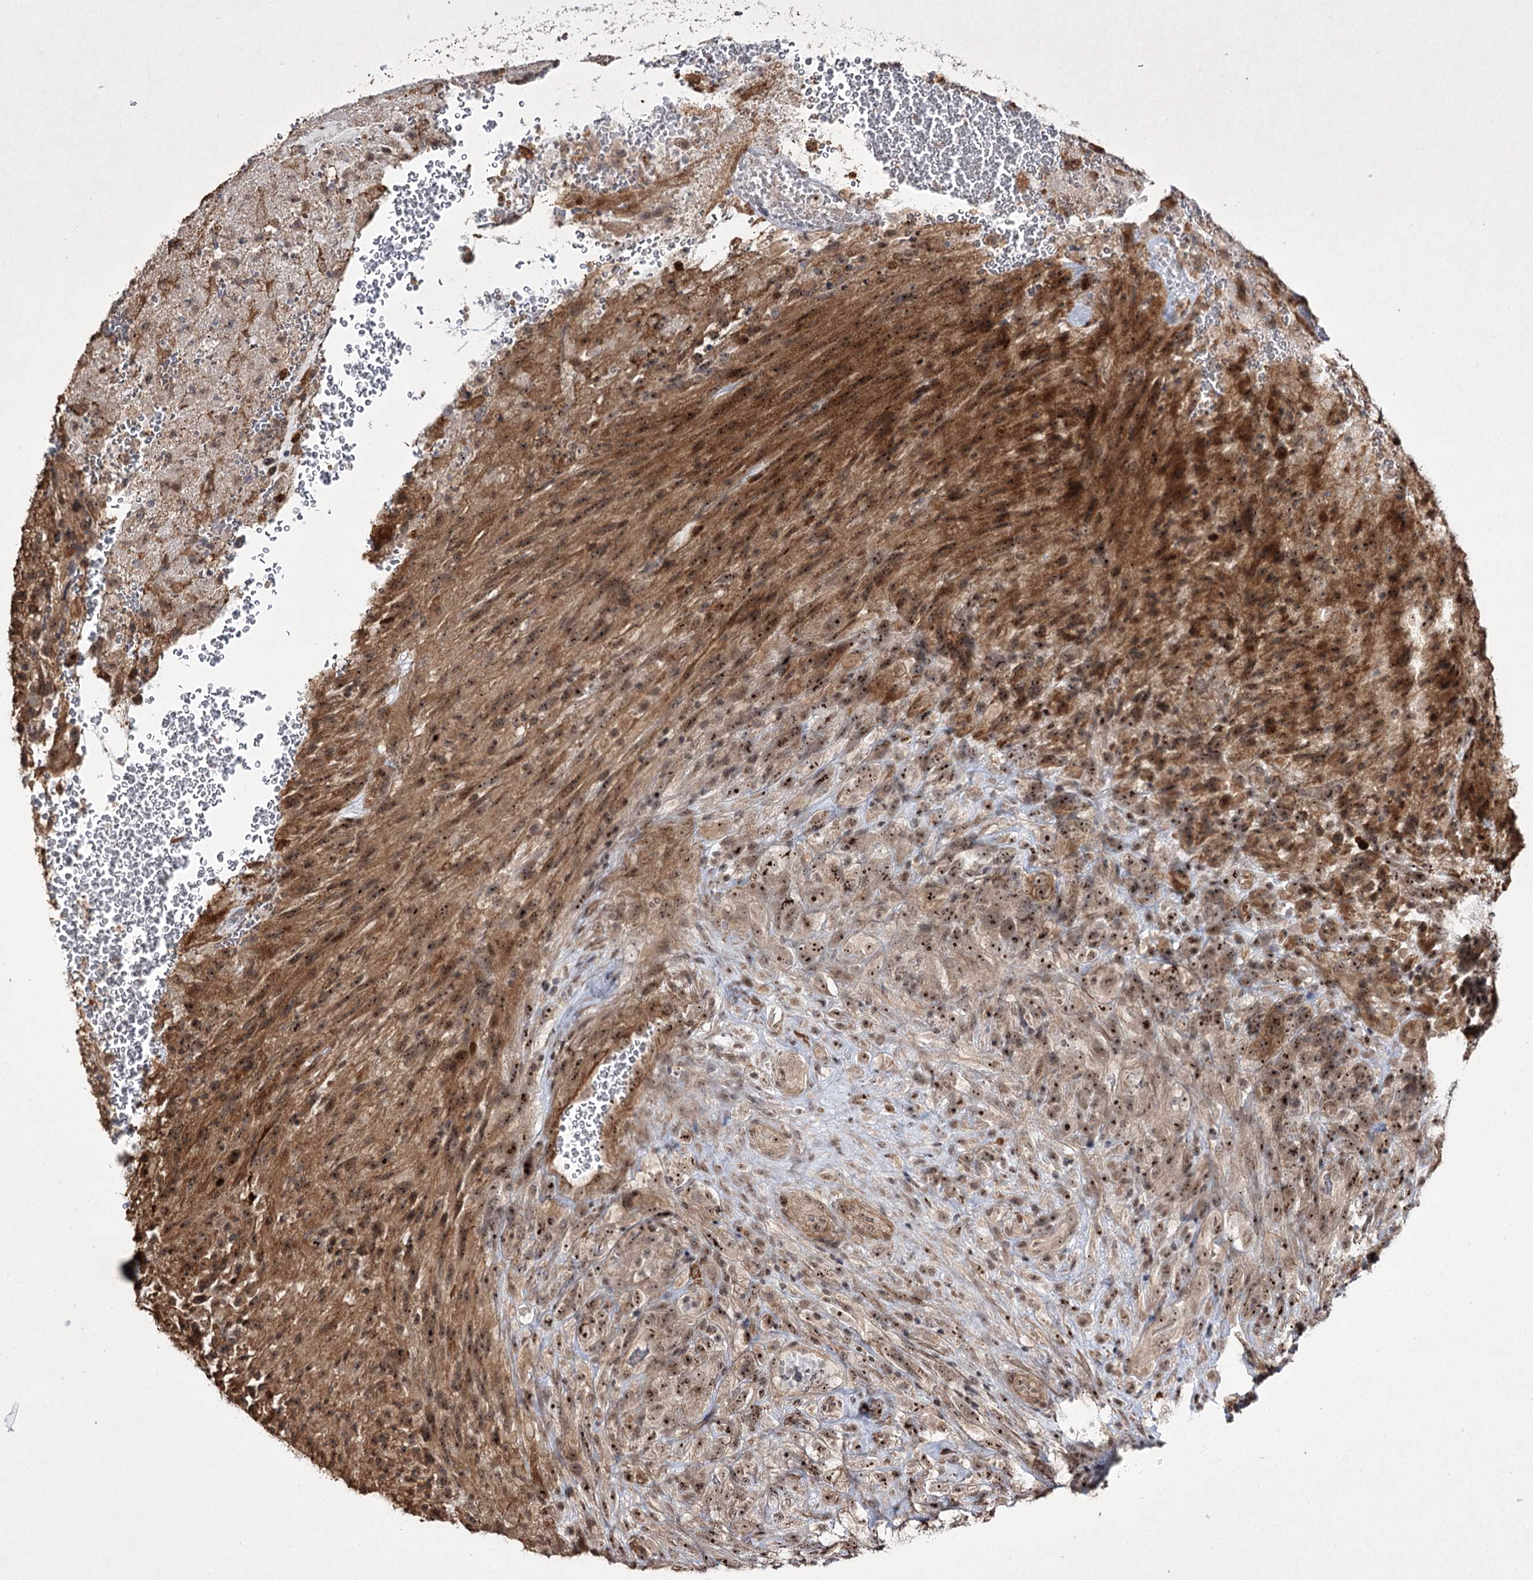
{"staining": {"intensity": "moderate", "quantity": ">75%", "location": "nuclear"}, "tissue": "glioma", "cell_type": "Tumor cells", "image_type": "cancer", "snomed": [{"axis": "morphology", "description": "Glioma, malignant, High grade"}, {"axis": "topography", "description": "Brain"}], "caption": "Moderate nuclear protein staining is appreciated in approximately >75% of tumor cells in glioma. Using DAB (3,3'-diaminobenzidine) (brown) and hematoxylin (blue) stains, captured at high magnification using brightfield microscopy.", "gene": "CCDC59", "patient": {"sex": "male", "age": 61}}